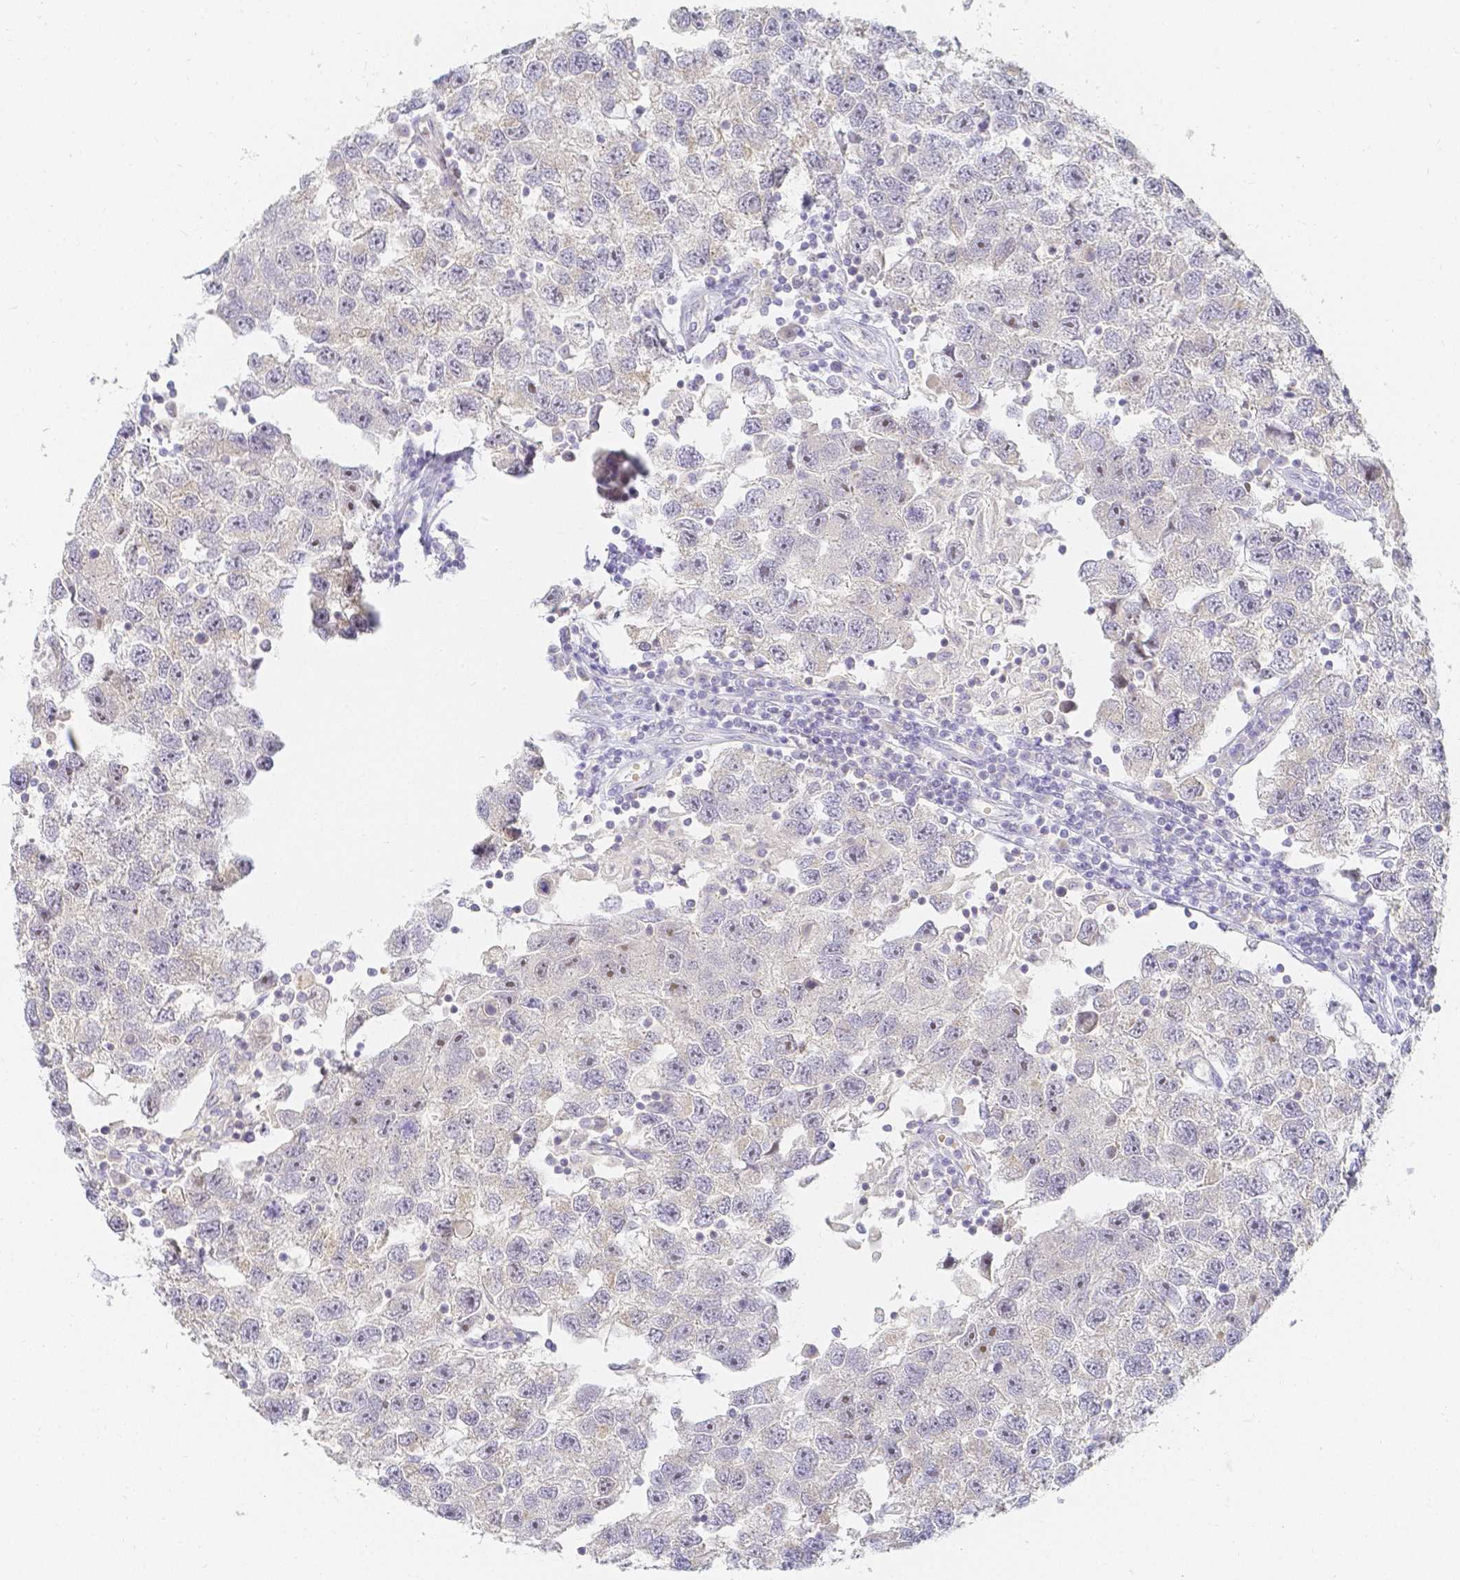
{"staining": {"intensity": "negative", "quantity": "none", "location": "none"}, "tissue": "testis cancer", "cell_type": "Tumor cells", "image_type": "cancer", "snomed": [{"axis": "morphology", "description": "Seminoma, NOS"}, {"axis": "topography", "description": "Testis"}], "caption": "Micrograph shows no significant protein expression in tumor cells of testis cancer.", "gene": "KCNH1", "patient": {"sex": "male", "age": 26}}